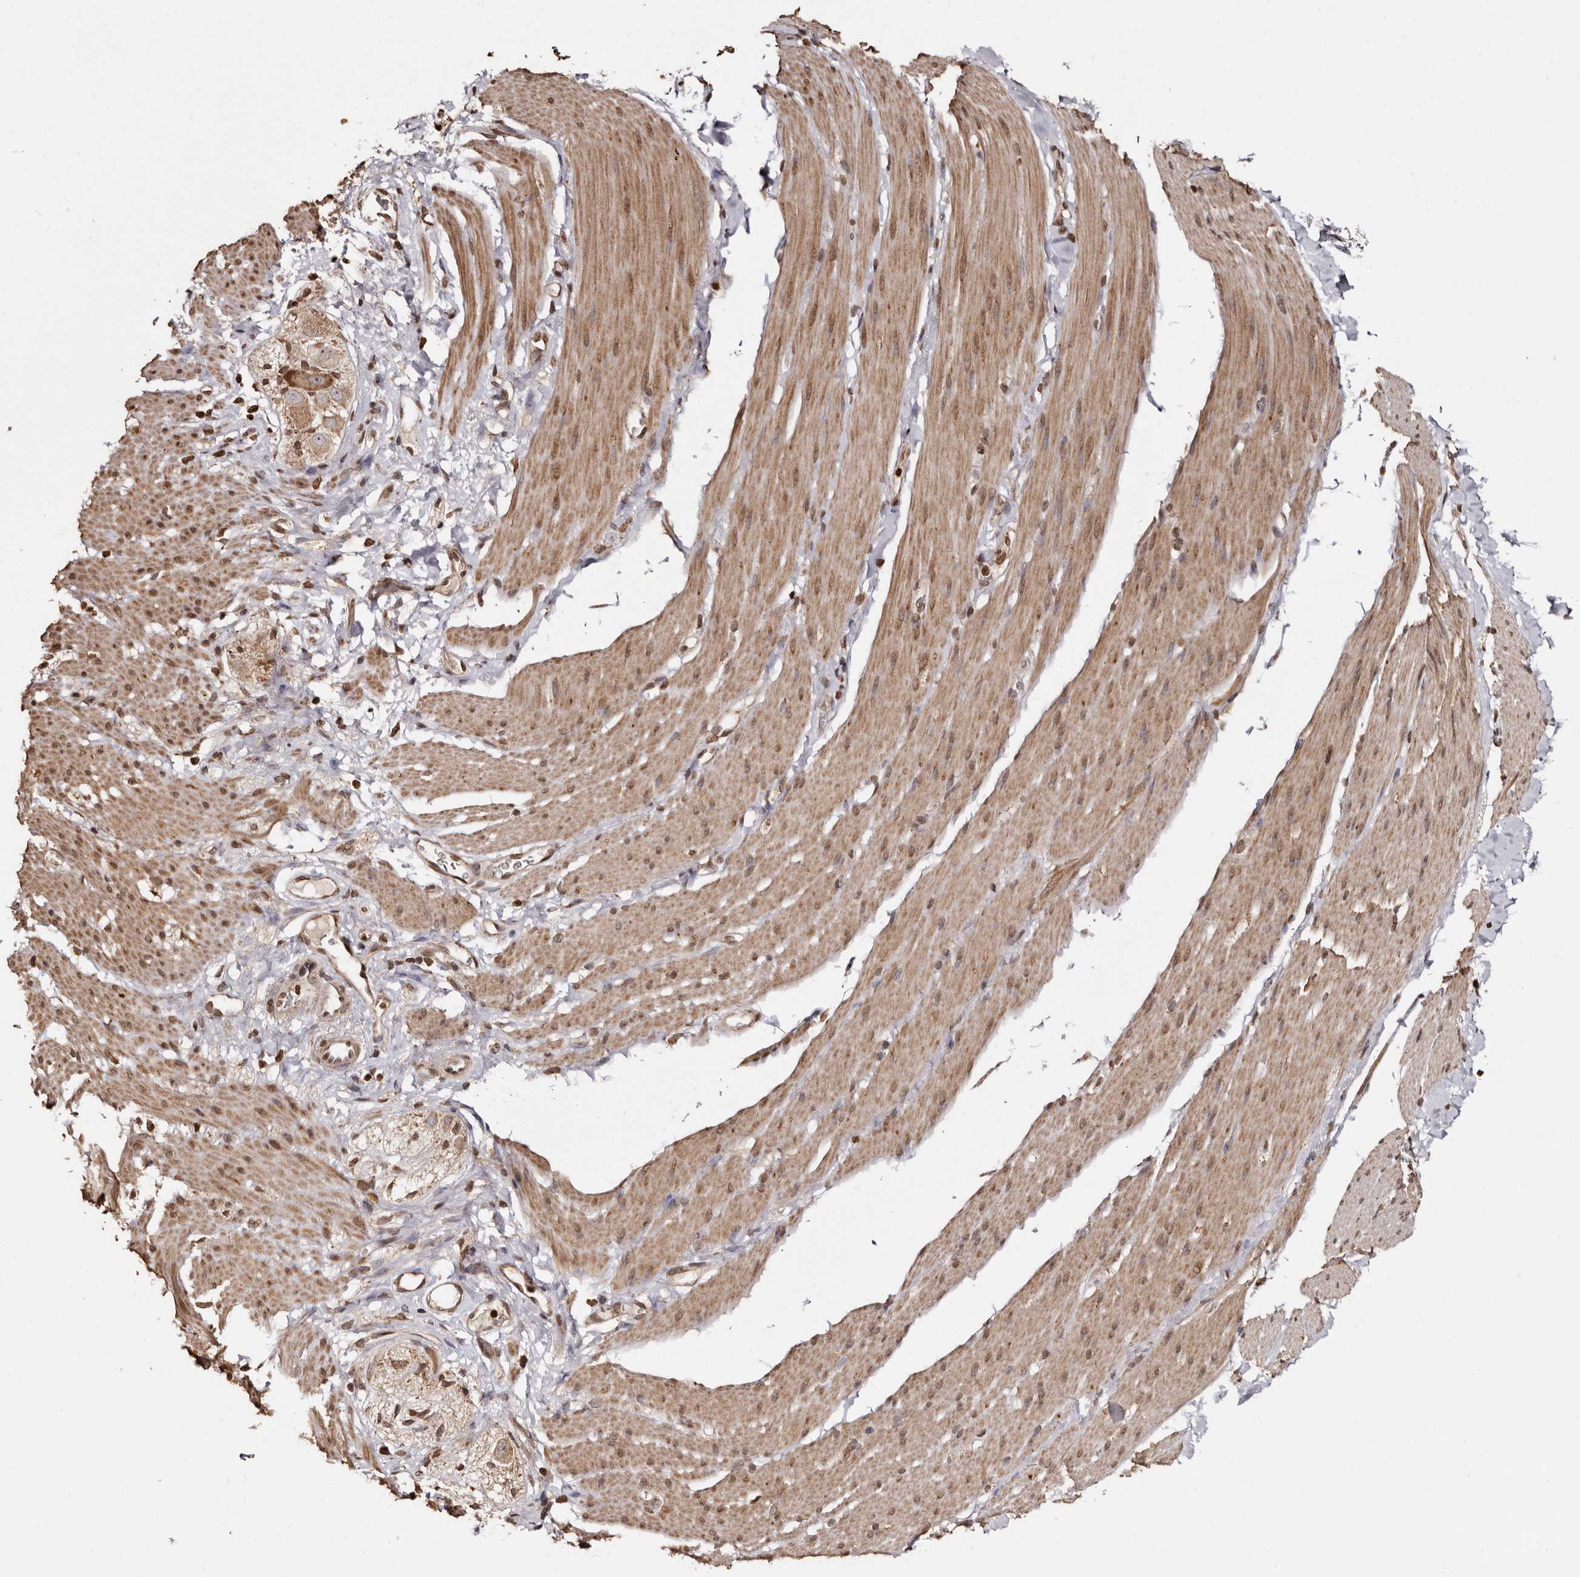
{"staining": {"intensity": "moderate", "quantity": ">75%", "location": "cytoplasmic/membranous,nuclear"}, "tissue": "smooth muscle", "cell_type": "Smooth muscle cells", "image_type": "normal", "snomed": [{"axis": "morphology", "description": "Normal tissue, NOS"}, {"axis": "topography", "description": "Smooth muscle"}, {"axis": "topography", "description": "Small intestine"}], "caption": "This photomicrograph displays immunohistochemistry staining of benign human smooth muscle, with medium moderate cytoplasmic/membranous,nuclear staining in about >75% of smooth muscle cells.", "gene": "CCDC190", "patient": {"sex": "female", "age": 84}}